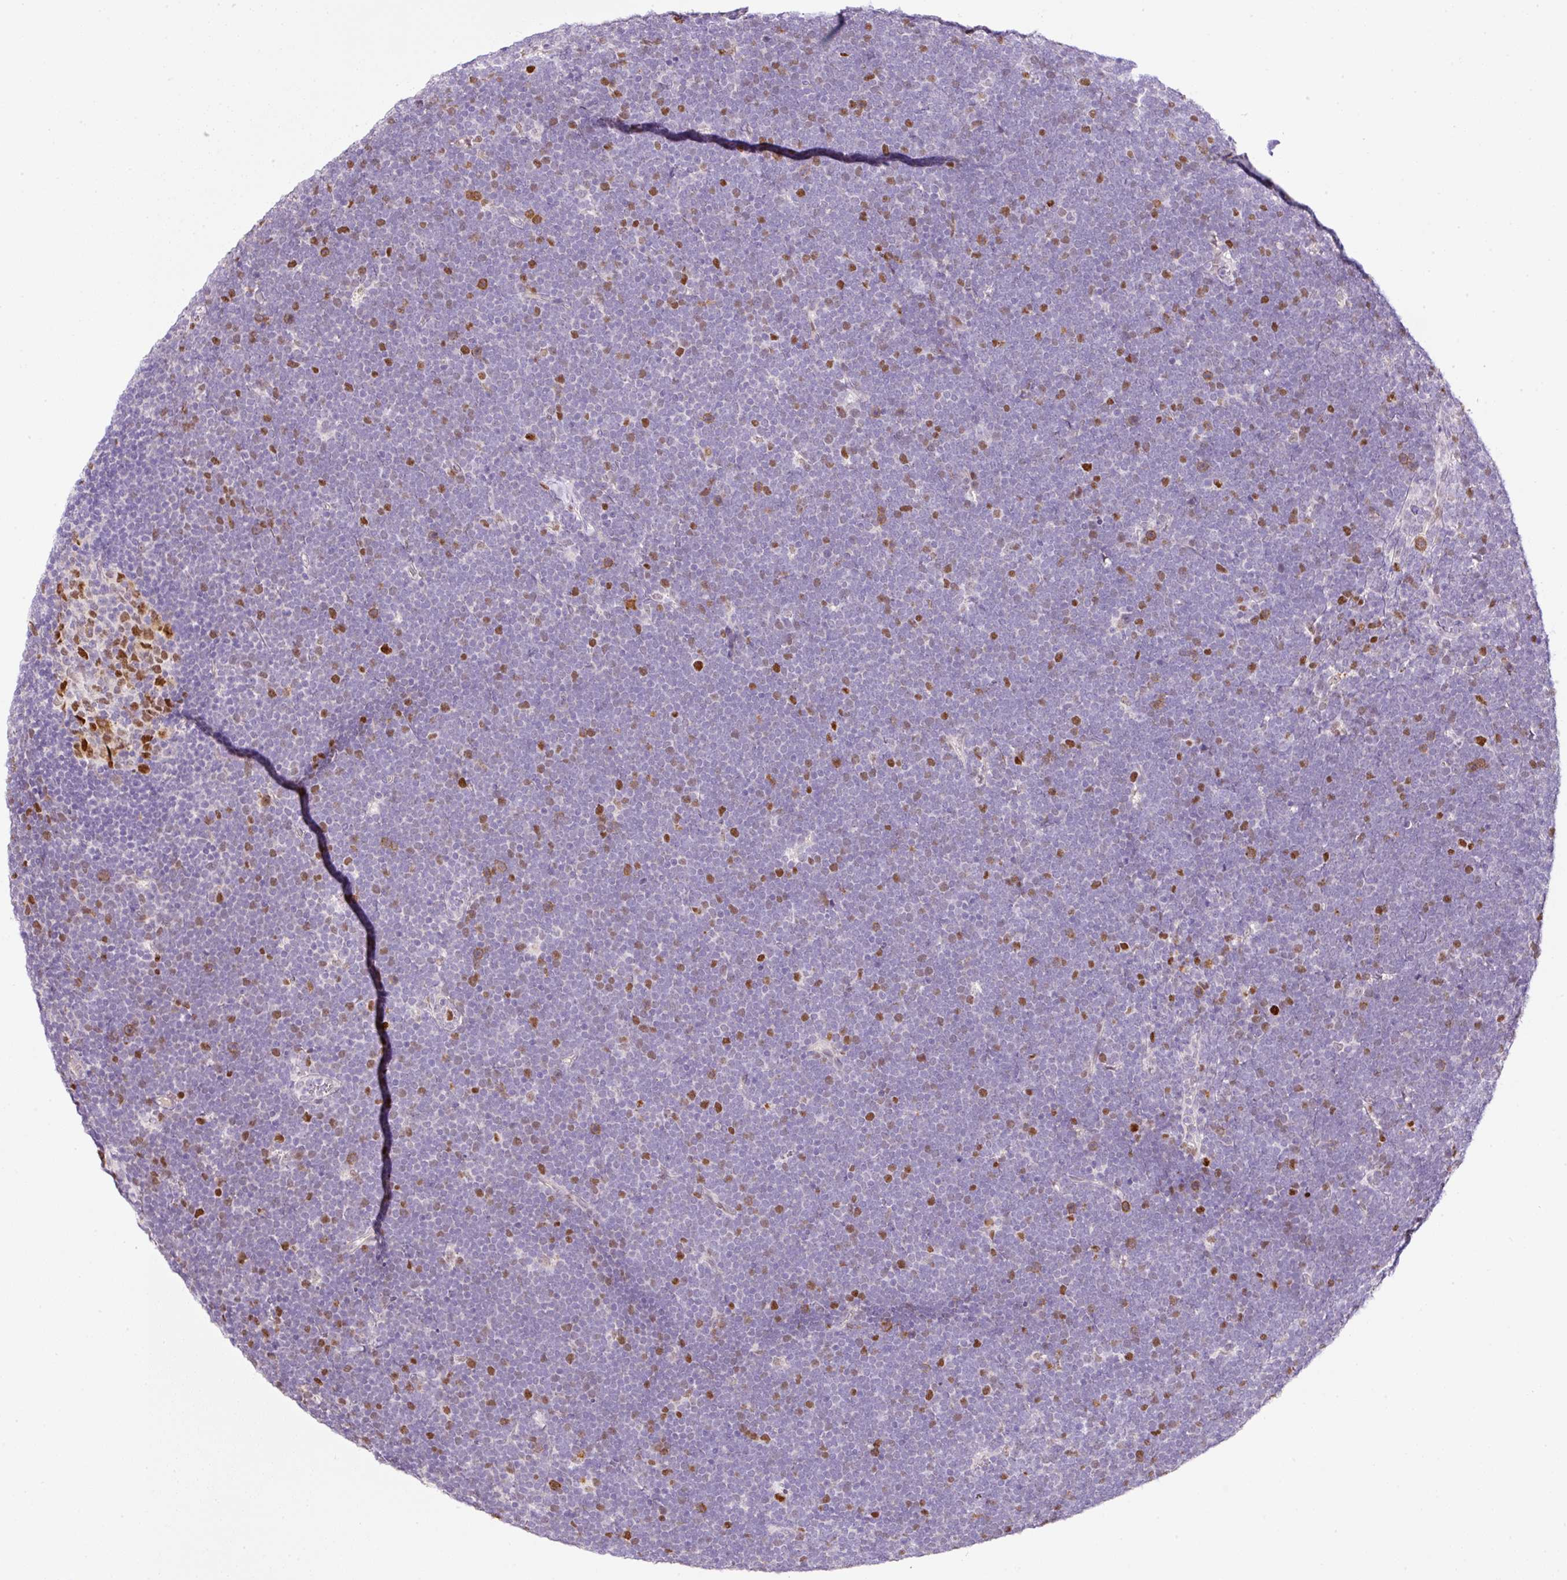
{"staining": {"intensity": "moderate", "quantity": "<25%", "location": "nuclear"}, "tissue": "lymphoma", "cell_type": "Tumor cells", "image_type": "cancer", "snomed": [{"axis": "morphology", "description": "Malignant lymphoma, non-Hodgkin's type, High grade"}, {"axis": "topography", "description": "Lymph node"}], "caption": "DAB (3,3'-diaminobenzidine) immunohistochemical staining of human lymphoma demonstrates moderate nuclear protein expression in approximately <25% of tumor cells.", "gene": "KPNA2", "patient": {"sex": "male", "age": 13}}